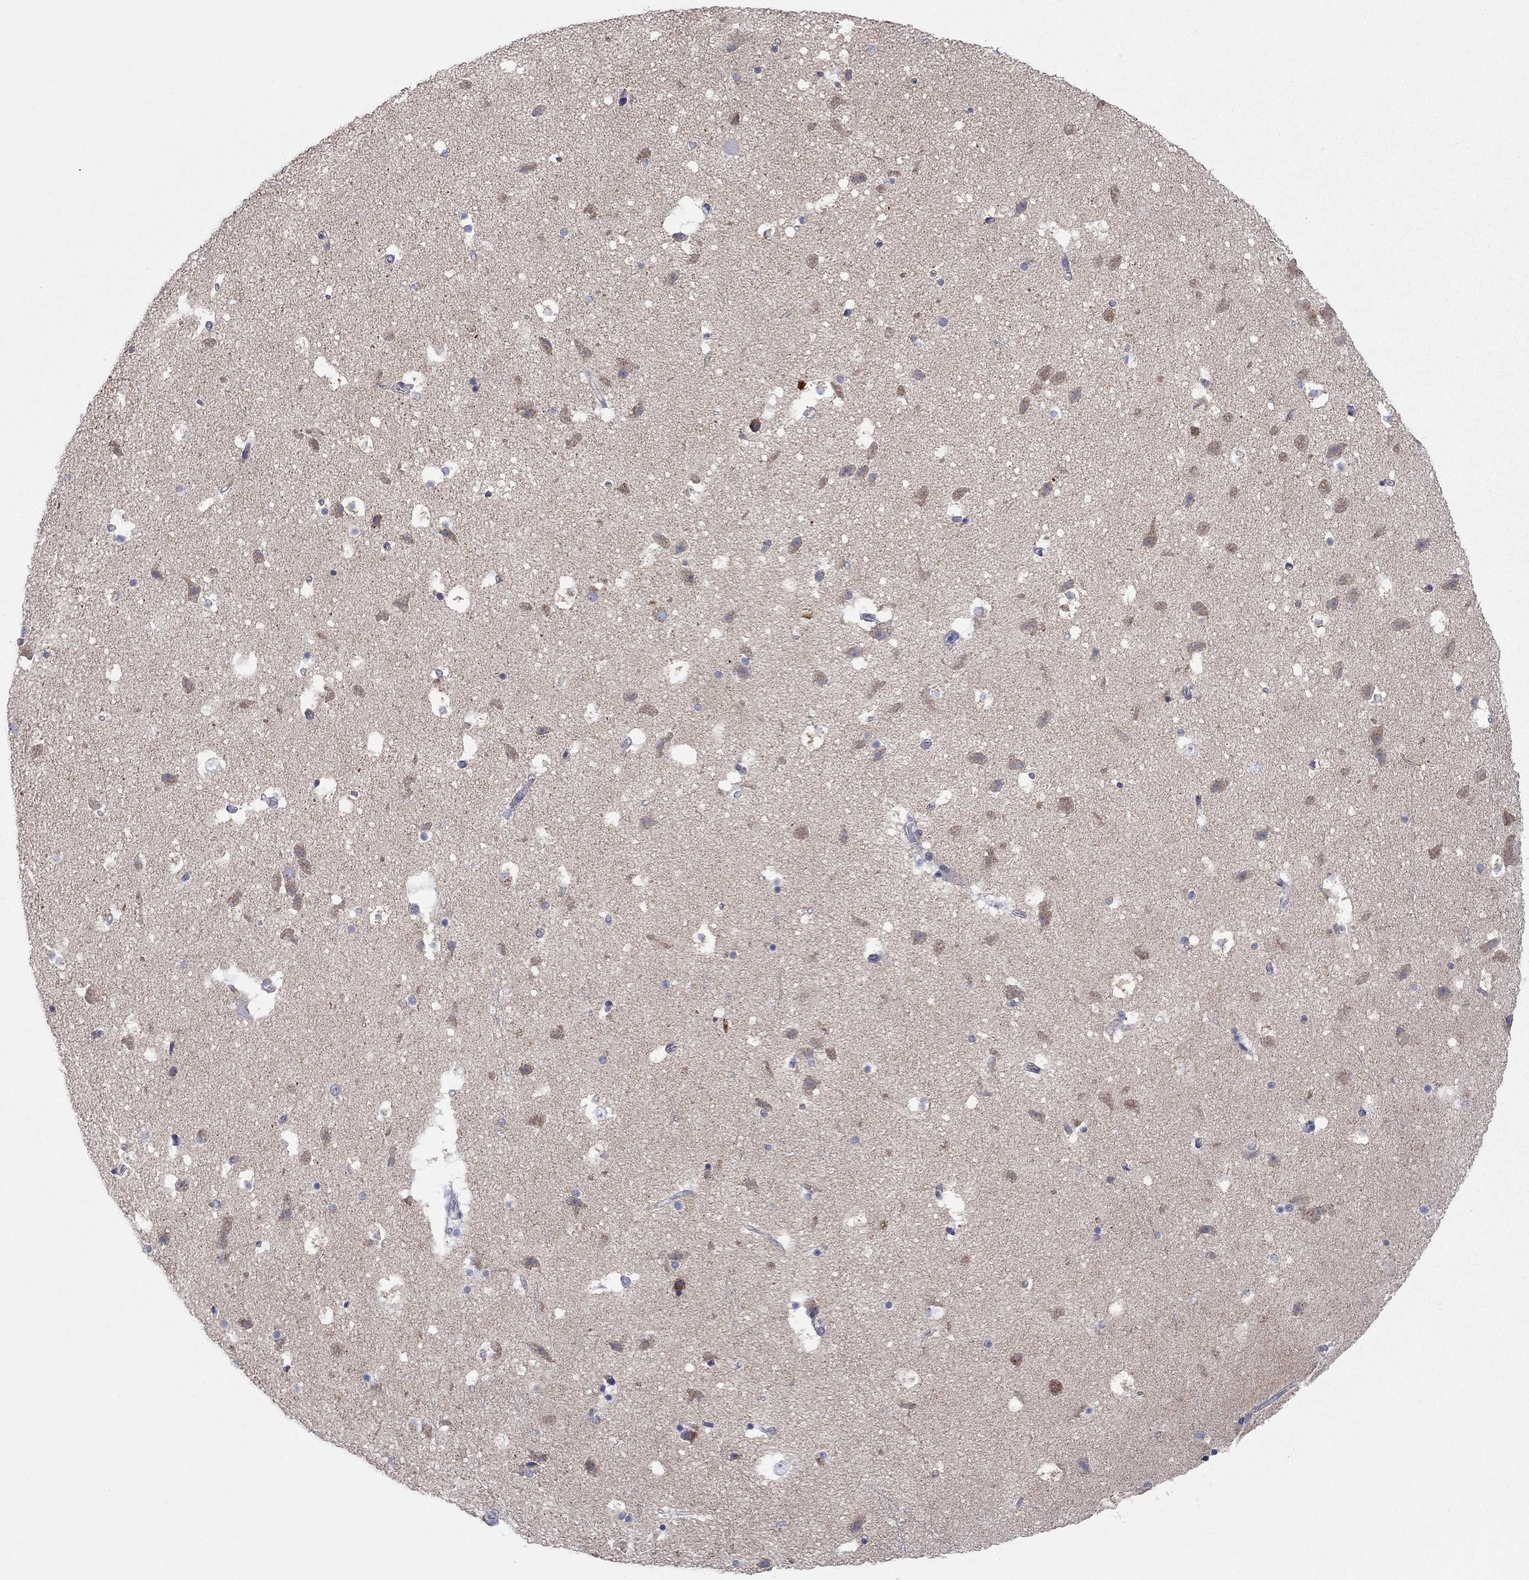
{"staining": {"intensity": "negative", "quantity": "none", "location": "none"}, "tissue": "hippocampus", "cell_type": "Glial cells", "image_type": "normal", "snomed": [{"axis": "morphology", "description": "Normal tissue, NOS"}, {"axis": "topography", "description": "Hippocampus"}], "caption": "Photomicrograph shows no significant protein staining in glial cells of normal hippocampus. Nuclei are stained in blue.", "gene": "MGST3", "patient": {"sex": "male", "age": 51}}